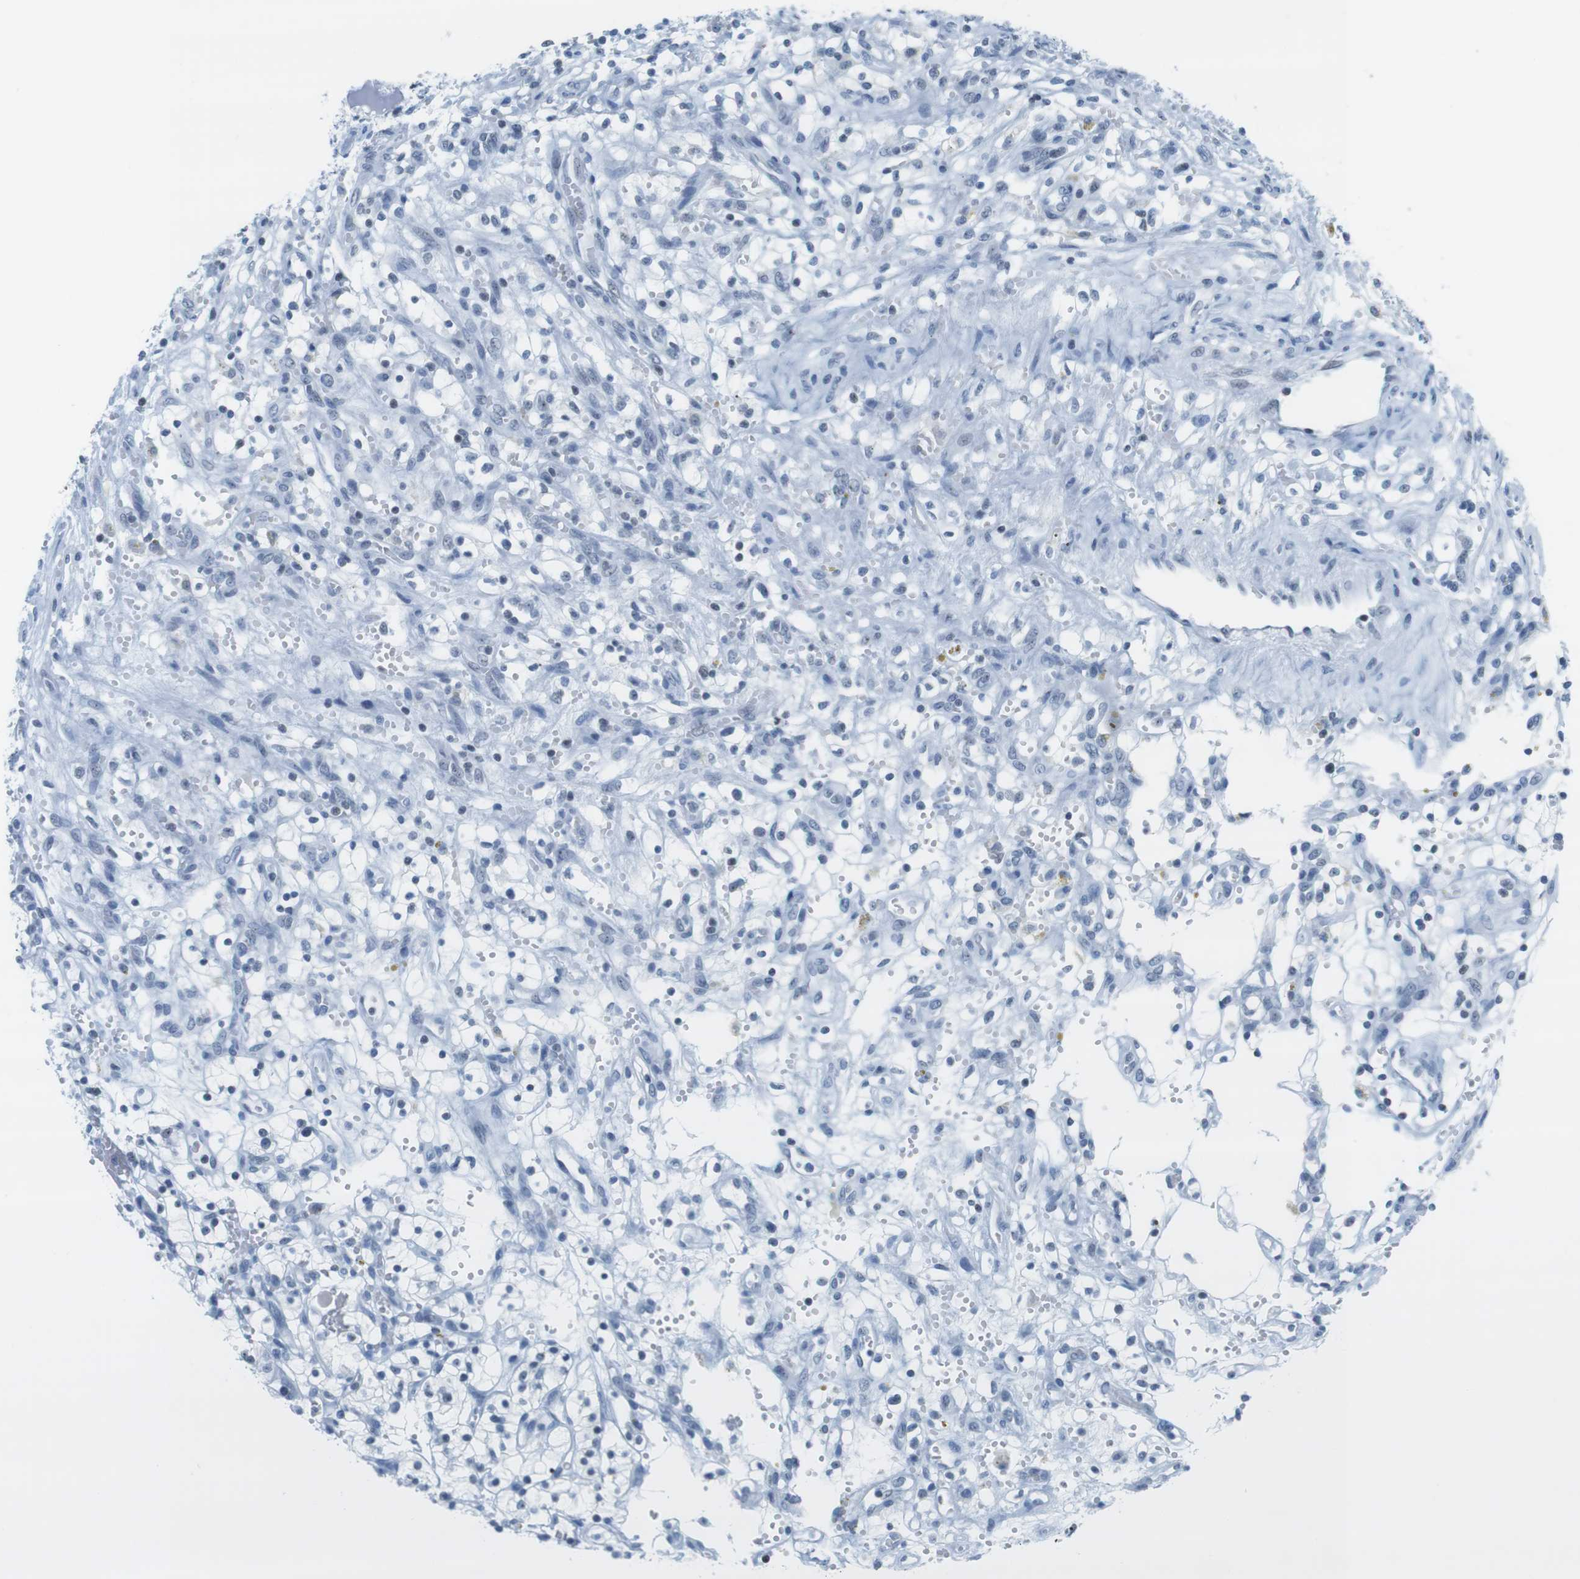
{"staining": {"intensity": "moderate", "quantity": "<25%", "location": "nuclear"}, "tissue": "renal cancer", "cell_type": "Tumor cells", "image_type": "cancer", "snomed": [{"axis": "morphology", "description": "Adenocarcinoma, NOS"}, {"axis": "topography", "description": "Kidney"}], "caption": "Protein analysis of adenocarcinoma (renal) tissue demonstrates moderate nuclear staining in about <25% of tumor cells.", "gene": "NIFK", "patient": {"sex": "female", "age": 57}}